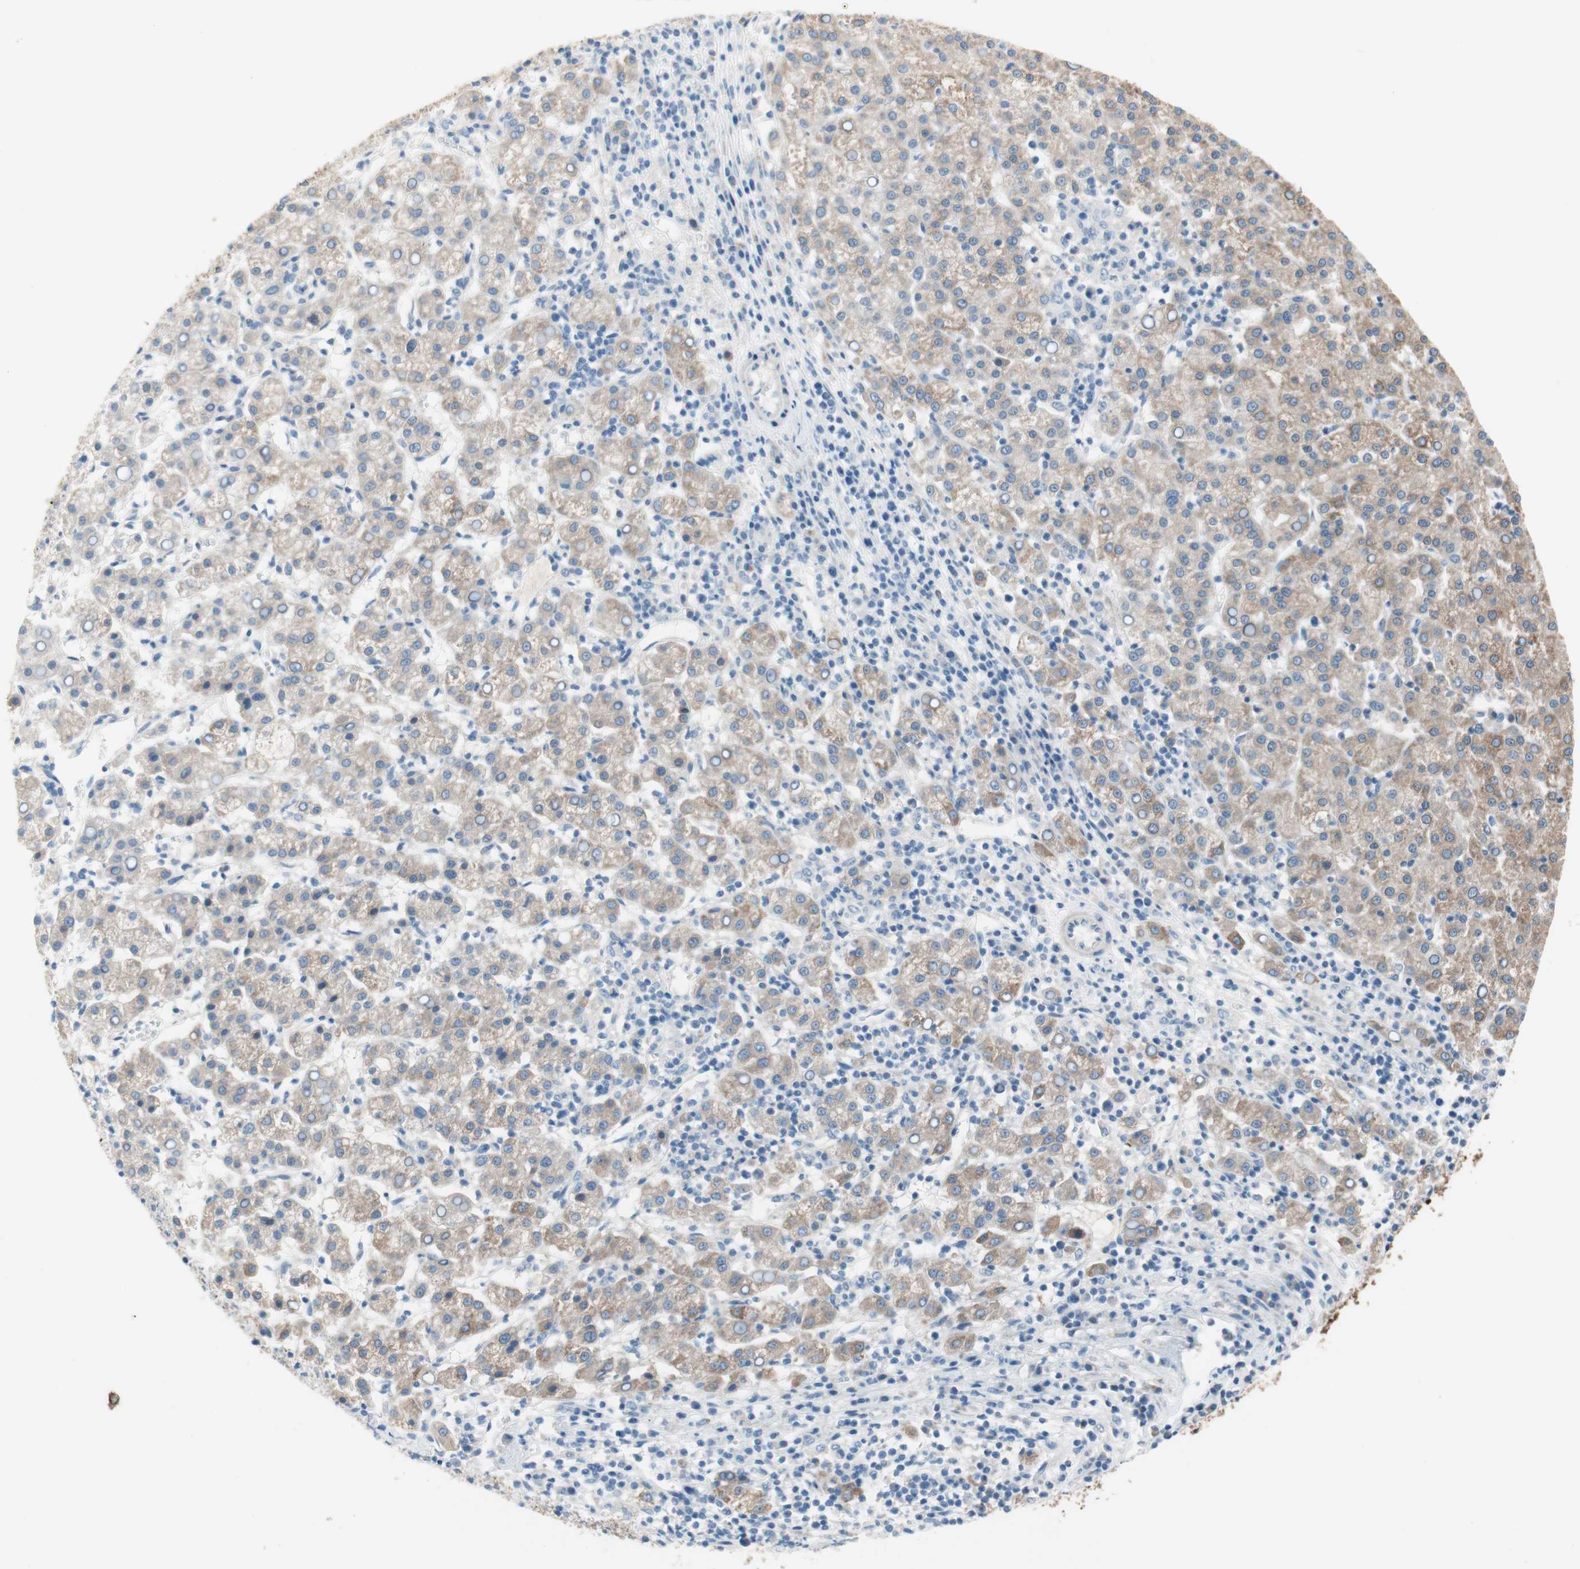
{"staining": {"intensity": "weak", "quantity": ">75%", "location": "cytoplasmic/membranous"}, "tissue": "liver cancer", "cell_type": "Tumor cells", "image_type": "cancer", "snomed": [{"axis": "morphology", "description": "Carcinoma, Hepatocellular, NOS"}, {"axis": "topography", "description": "Liver"}], "caption": "IHC image of human hepatocellular carcinoma (liver) stained for a protein (brown), which displays low levels of weak cytoplasmic/membranous expression in about >75% of tumor cells.", "gene": "PDZK1", "patient": {"sex": "female", "age": 58}}